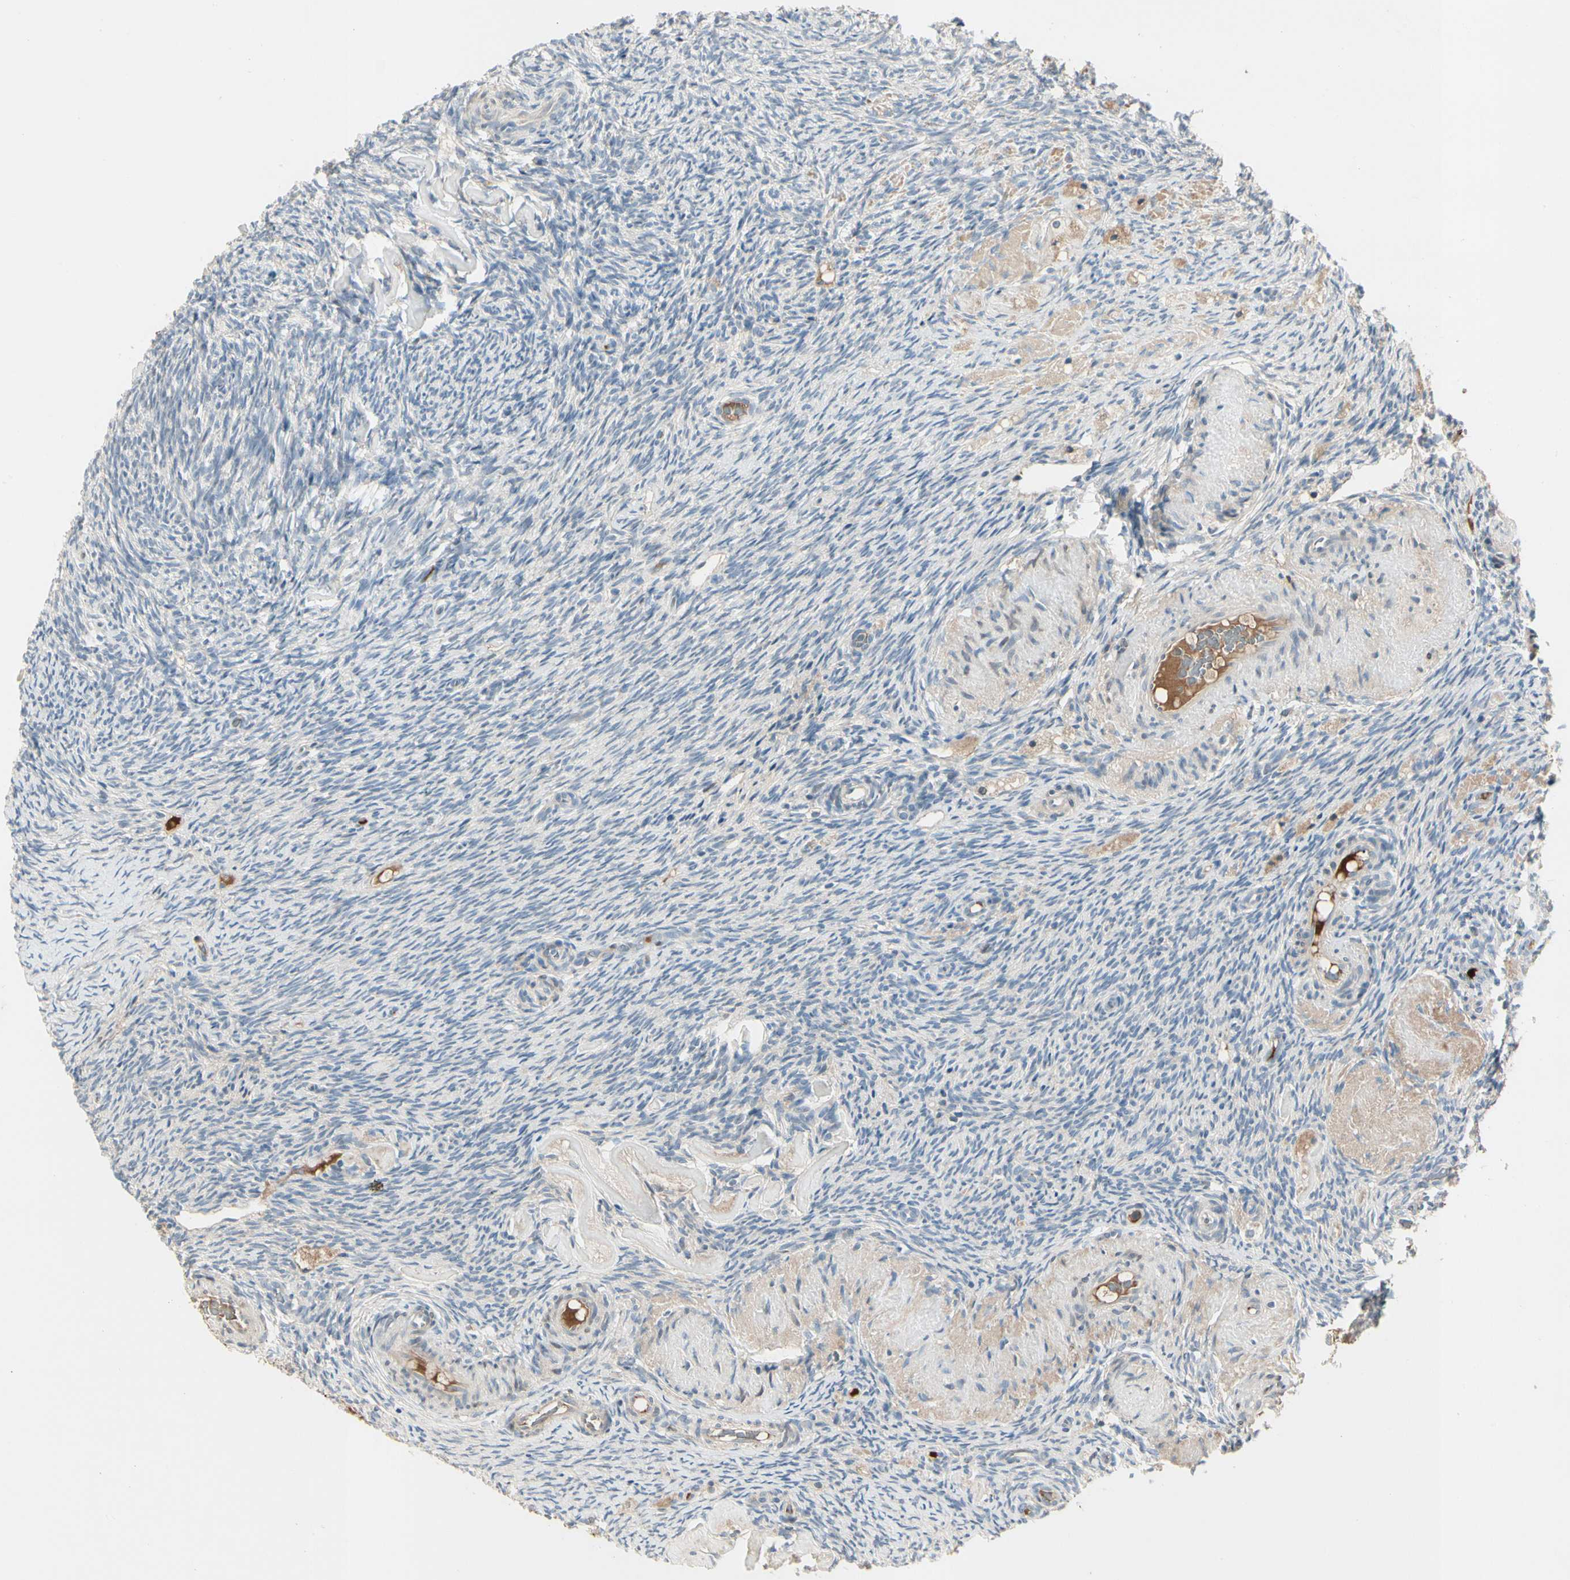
{"staining": {"intensity": "negative", "quantity": "none", "location": "none"}, "tissue": "ovary", "cell_type": "Ovarian stroma cells", "image_type": "normal", "snomed": [{"axis": "morphology", "description": "Normal tissue, NOS"}, {"axis": "topography", "description": "Ovary"}], "caption": "Ovarian stroma cells are negative for protein expression in normal human ovary. (Stains: DAB immunohistochemistry with hematoxylin counter stain, Microscopy: brightfield microscopy at high magnification).", "gene": "SKIL", "patient": {"sex": "female", "age": 60}}